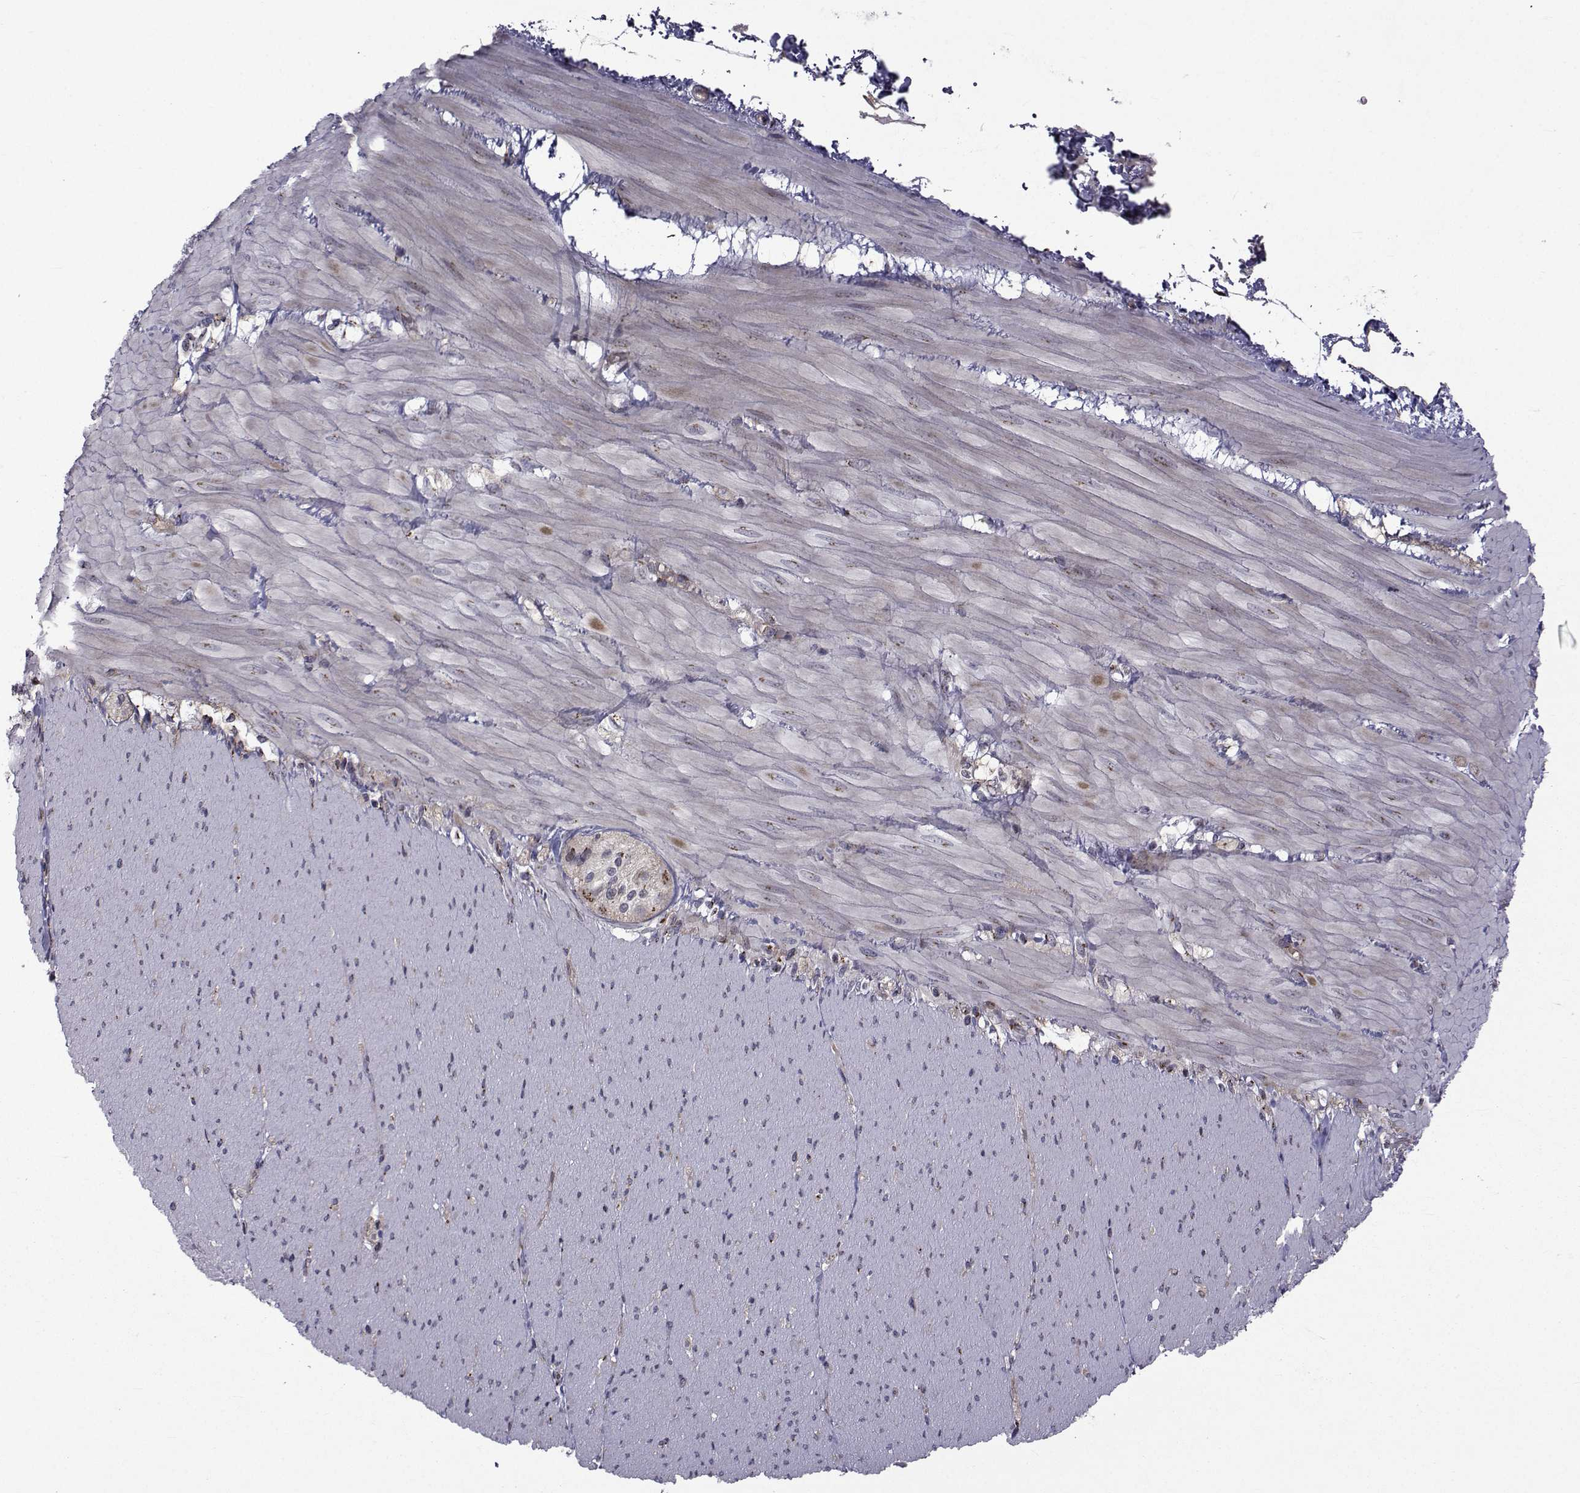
{"staining": {"intensity": "negative", "quantity": "none", "location": "none"}, "tissue": "adipose tissue", "cell_type": "Adipocytes", "image_type": "normal", "snomed": [{"axis": "morphology", "description": "Normal tissue, NOS"}, {"axis": "topography", "description": "Smooth muscle"}, {"axis": "topography", "description": "Duodenum"}, {"axis": "topography", "description": "Peripheral nerve tissue"}], "caption": "Protein analysis of unremarkable adipose tissue reveals no significant expression in adipocytes. The staining was performed using DAB (3,3'-diaminobenzidine) to visualize the protein expression in brown, while the nuclei were stained in blue with hematoxylin (Magnification: 20x).", "gene": "ATP6V1C2", "patient": {"sex": "female", "age": 61}}